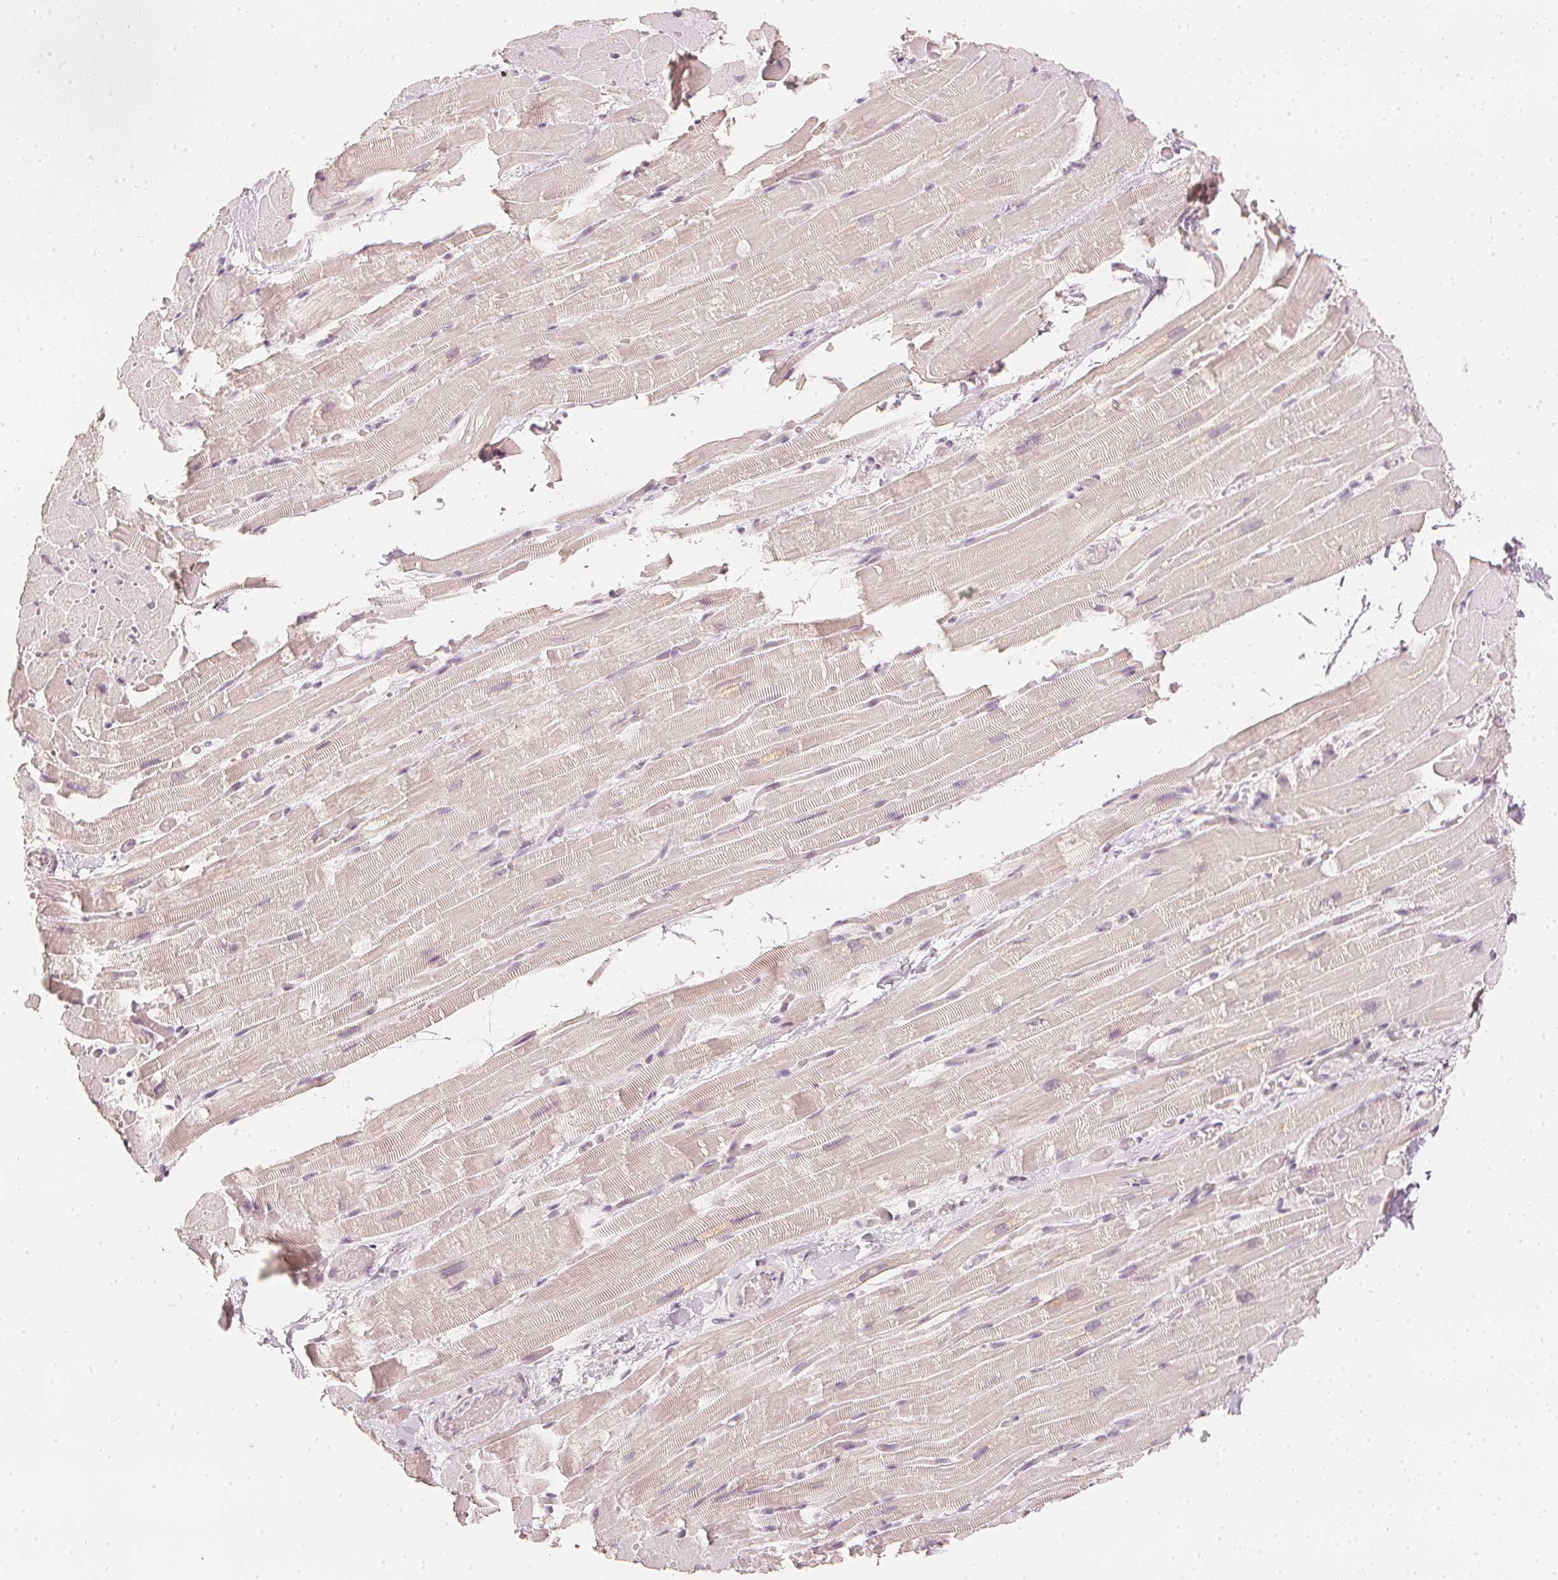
{"staining": {"intensity": "weak", "quantity": "25%-75%", "location": "cytoplasmic/membranous"}, "tissue": "heart muscle", "cell_type": "Cardiomyocytes", "image_type": "normal", "snomed": [{"axis": "morphology", "description": "Normal tissue, NOS"}, {"axis": "topography", "description": "Heart"}], "caption": "Immunohistochemistry (IHC) photomicrograph of normal heart muscle stained for a protein (brown), which displays low levels of weak cytoplasmic/membranous positivity in about 25%-75% of cardiomyocytes.", "gene": "CALB1", "patient": {"sex": "male", "age": 37}}